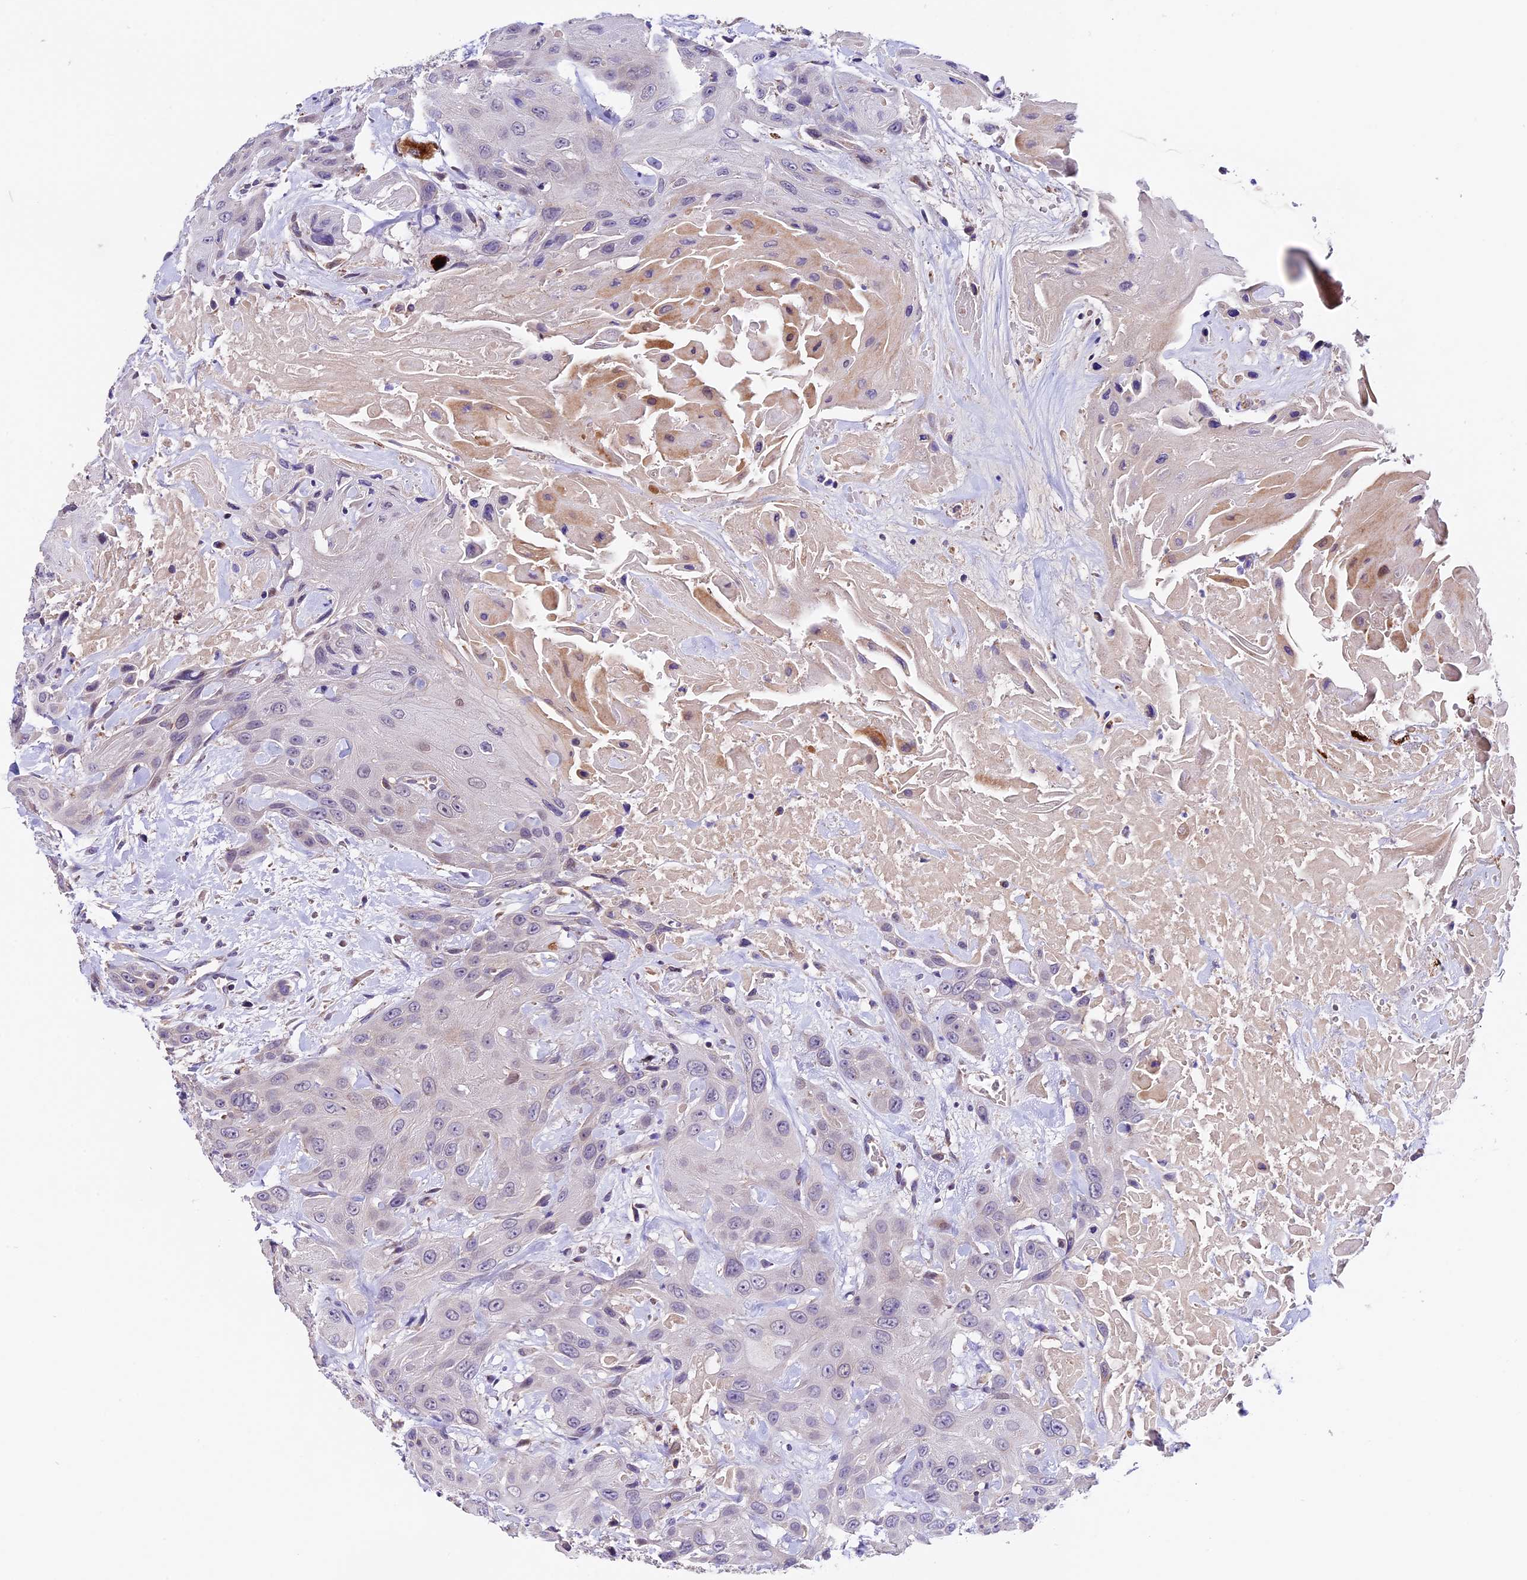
{"staining": {"intensity": "negative", "quantity": "none", "location": "none"}, "tissue": "head and neck cancer", "cell_type": "Tumor cells", "image_type": "cancer", "snomed": [{"axis": "morphology", "description": "Squamous cell carcinoma, NOS"}, {"axis": "topography", "description": "Head-Neck"}], "caption": "There is no significant expression in tumor cells of head and neck cancer.", "gene": "DDX28", "patient": {"sex": "male", "age": 81}}